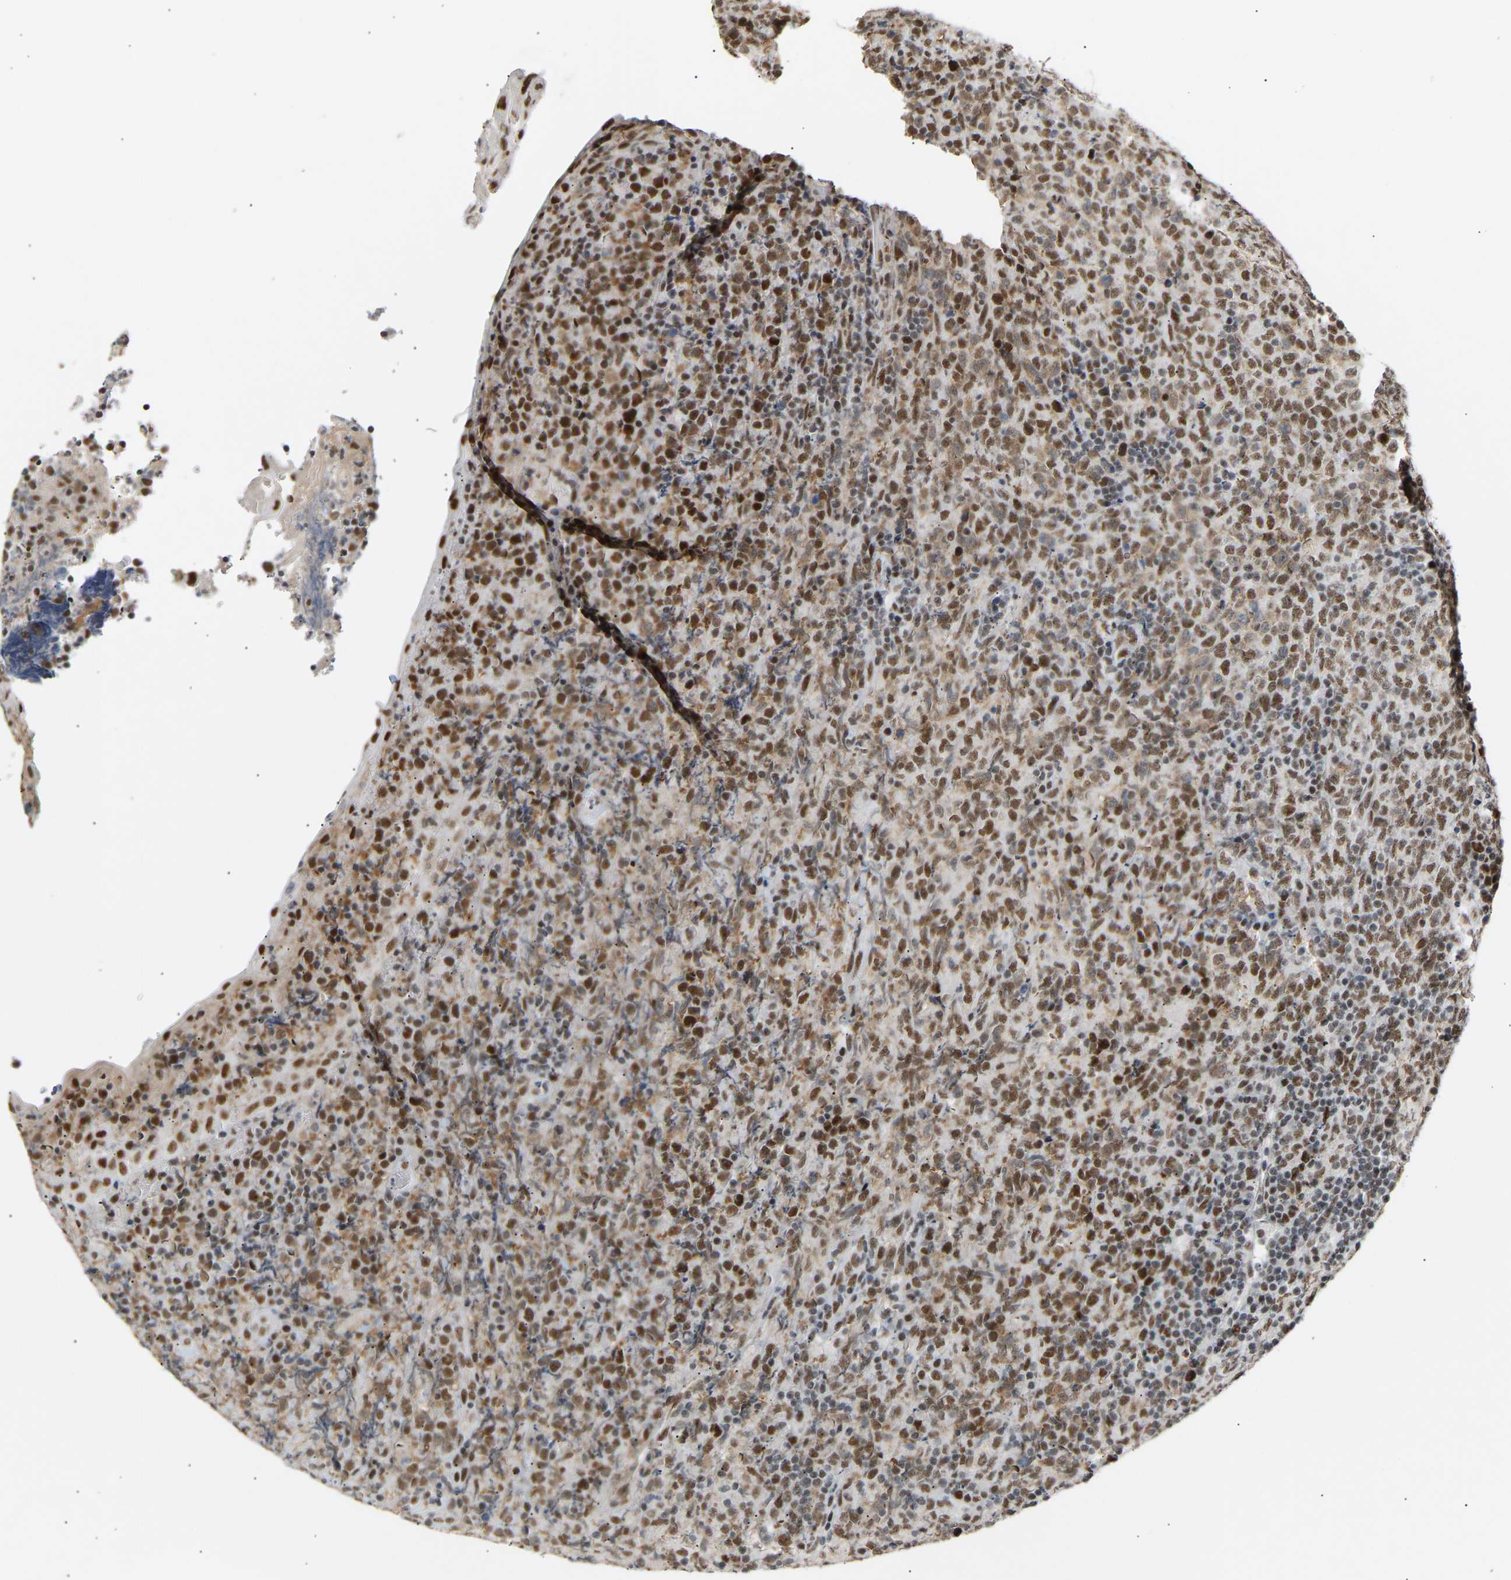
{"staining": {"intensity": "strong", "quantity": ">75%", "location": "nuclear"}, "tissue": "lymphoma", "cell_type": "Tumor cells", "image_type": "cancer", "snomed": [{"axis": "morphology", "description": "Malignant lymphoma, non-Hodgkin's type, High grade"}, {"axis": "topography", "description": "Tonsil"}], "caption": "Protein expression by IHC reveals strong nuclear expression in approximately >75% of tumor cells in high-grade malignant lymphoma, non-Hodgkin's type.", "gene": "NELFB", "patient": {"sex": "female", "age": 36}}